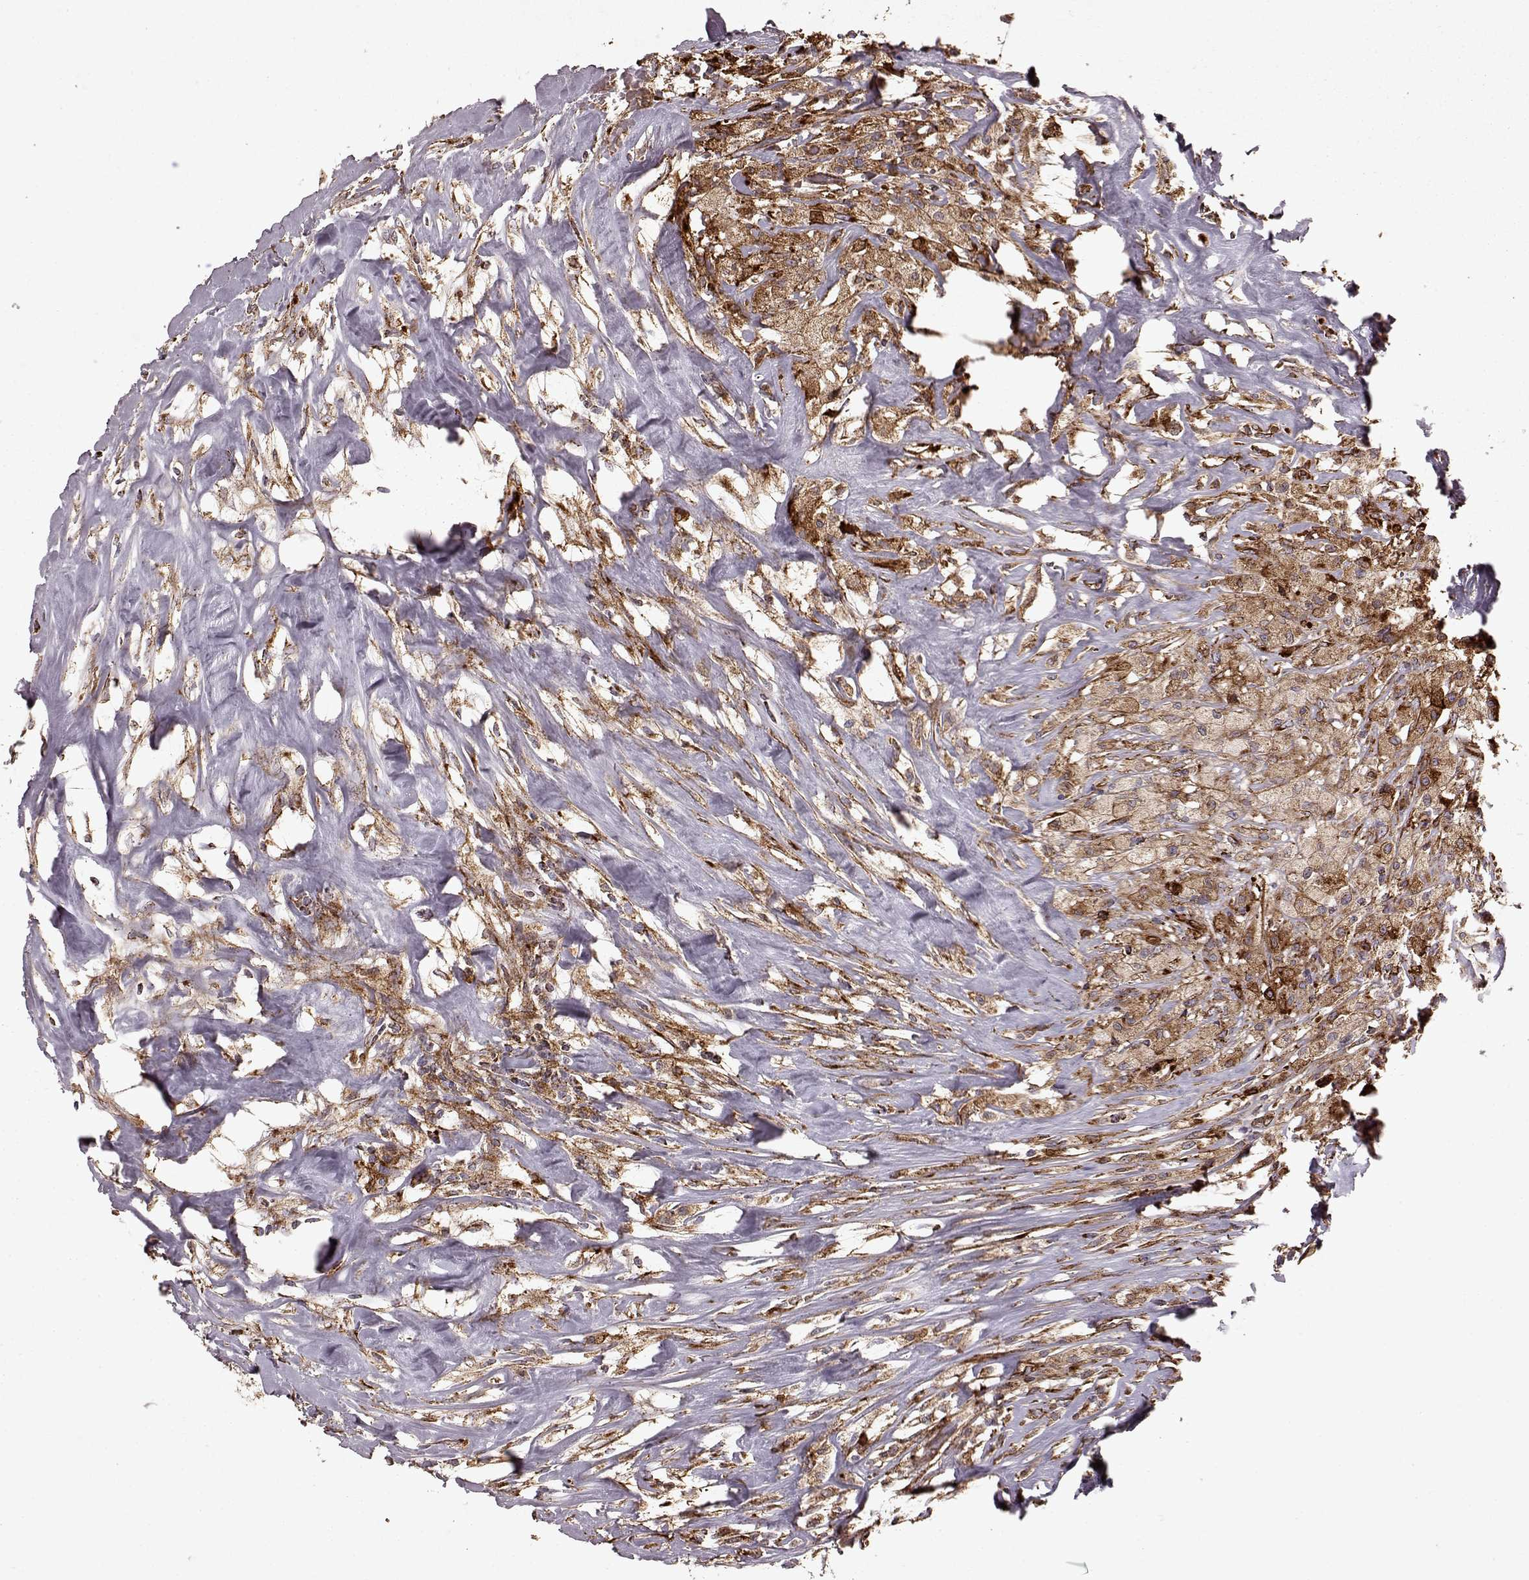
{"staining": {"intensity": "moderate", "quantity": ">75%", "location": "cytoplasmic/membranous"}, "tissue": "testis cancer", "cell_type": "Tumor cells", "image_type": "cancer", "snomed": [{"axis": "morphology", "description": "Necrosis, NOS"}, {"axis": "morphology", "description": "Carcinoma, Embryonal, NOS"}, {"axis": "topography", "description": "Testis"}], "caption": "IHC image of human testis embryonal carcinoma stained for a protein (brown), which exhibits medium levels of moderate cytoplasmic/membranous positivity in approximately >75% of tumor cells.", "gene": "FXN", "patient": {"sex": "male", "age": 19}}